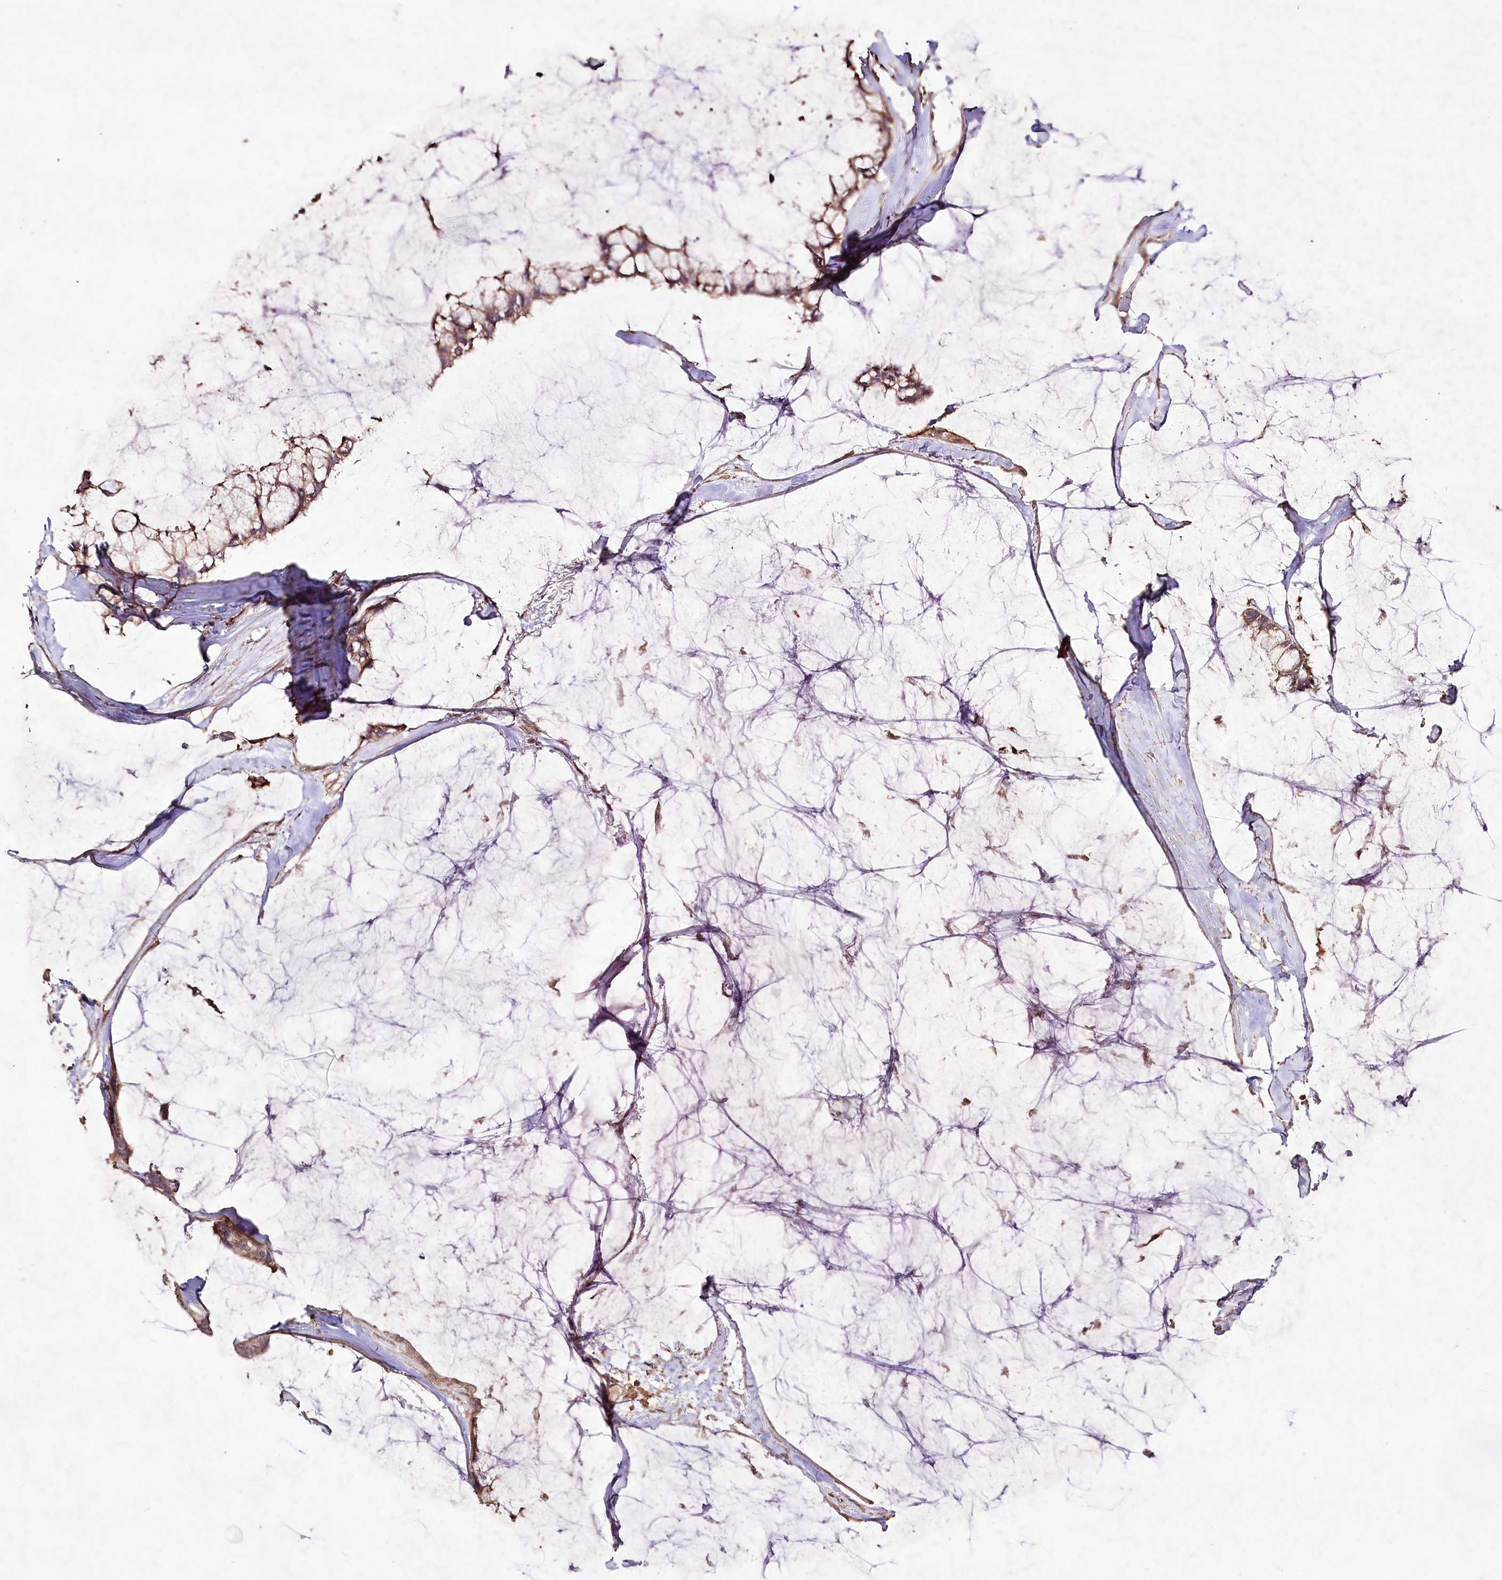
{"staining": {"intensity": "moderate", "quantity": ">75%", "location": "cytoplasmic/membranous"}, "tissue": "ovarian cancer", "cell_type": "Tumor cells", "image_type": "cancer", "snomed": [{"axis": "morphology", "description": "Cystadenocarcinoma, mucinous, NOS"}, {"axis": "topography", "description": "Ovary"}], "caption": "About >75% of tumor cells in ovarian cancer demonstrate moderate cytoplasmic/membranous protein expression as visualized by brown immunohistochemical staining.", "gene": "FAM53B", "patient": {"sex": "female", "age": 39}}